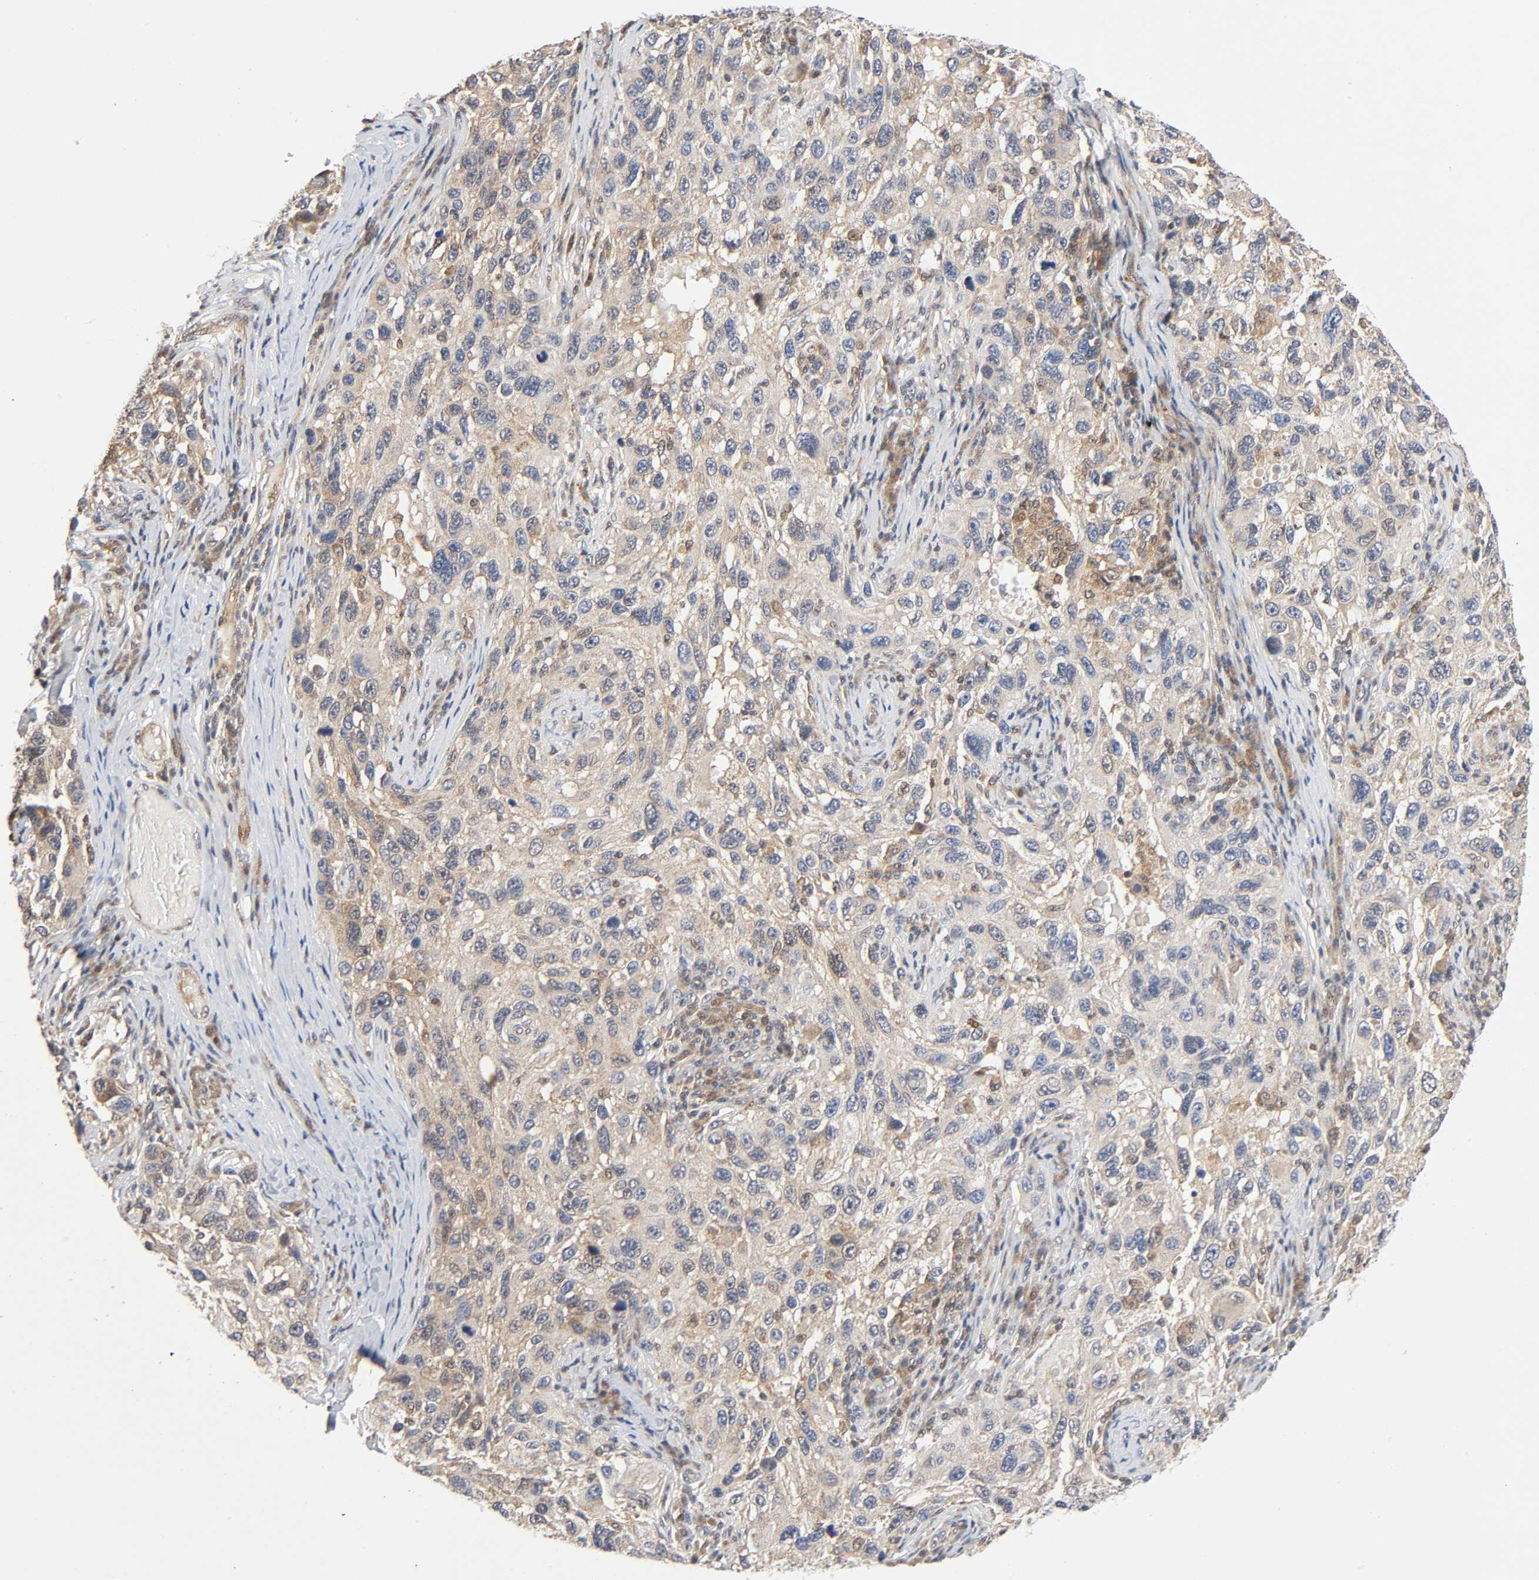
{"staining": {"intensity": "weak", "quantity": "<25%", "location": "cytoplasmic/membranous"}, "tissue": "melanoma", "cell_type": "Tumor cells", "image_type": "cancer", "snomed": [{"axis": "morphology", "description": "Malignant melanoma, NOS"}, {"axis": "topography", "description": "Skin"}], "caption": "This is a image of immunohistochemistry staining of melanoma, which shows no positivity in tumor cells.", "gene": "CASP9", "patient": {"sex": "male", "age": 53}}